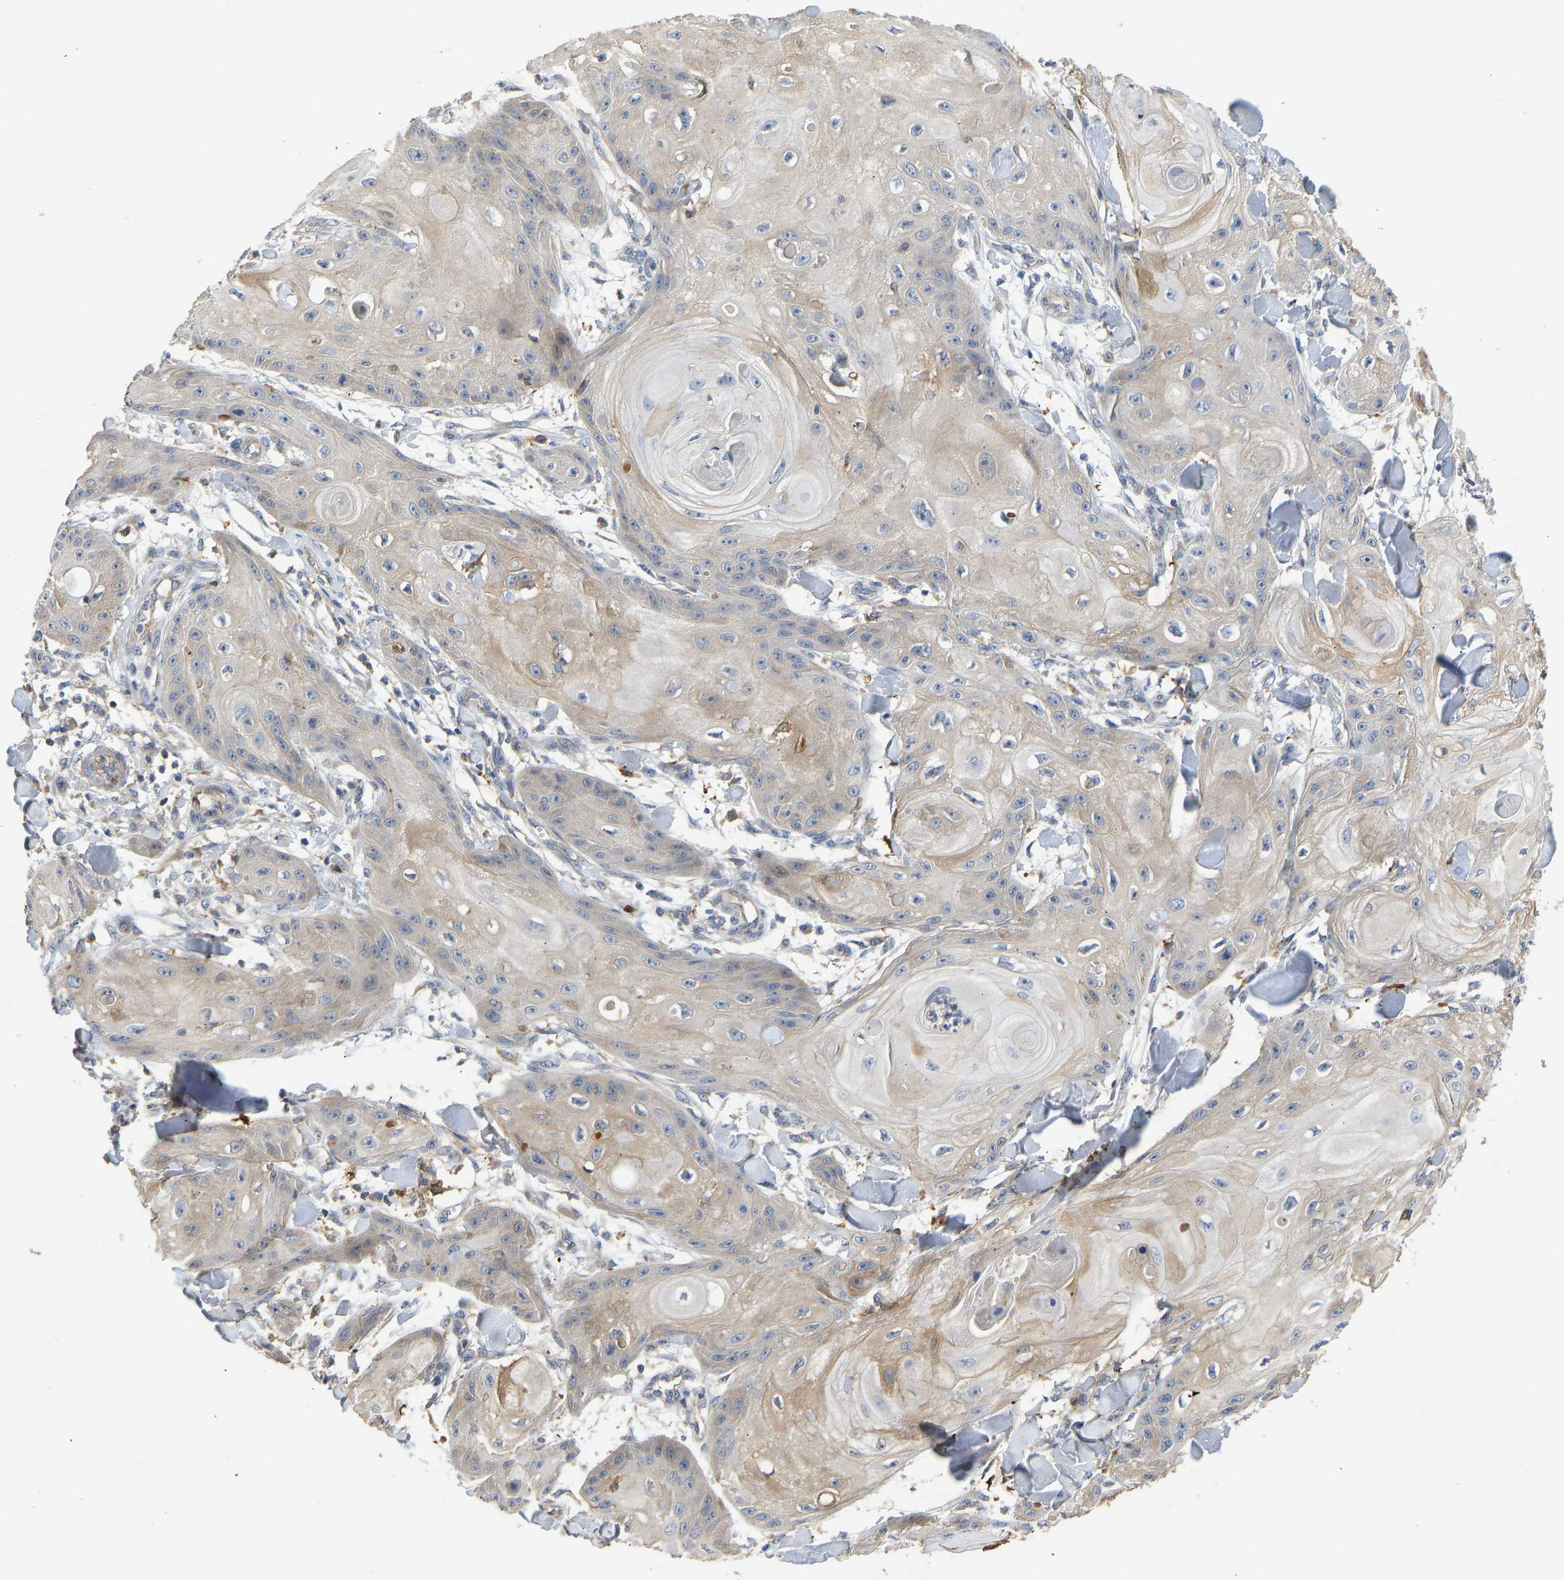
{"staining": {"intensity": "weak", "quantity": ">75%", "location": "cytoplasmic/membranous"}, "tissue": "skin cancer", "cell_type": "Tumor cells", "image_type": "cancer", "snomed": [{"axis": "morphology", "description": "Squamous cell carcinoma, NOS"}, {"axis": "topography", "description": "Skin"}], "caption": "Human squamous cell carcinoma (skin) stained with a protein marker displays weak staining in tumor cells.", "gene": "VCPKMT", "patient": {"sex": "male", "age": 74}}